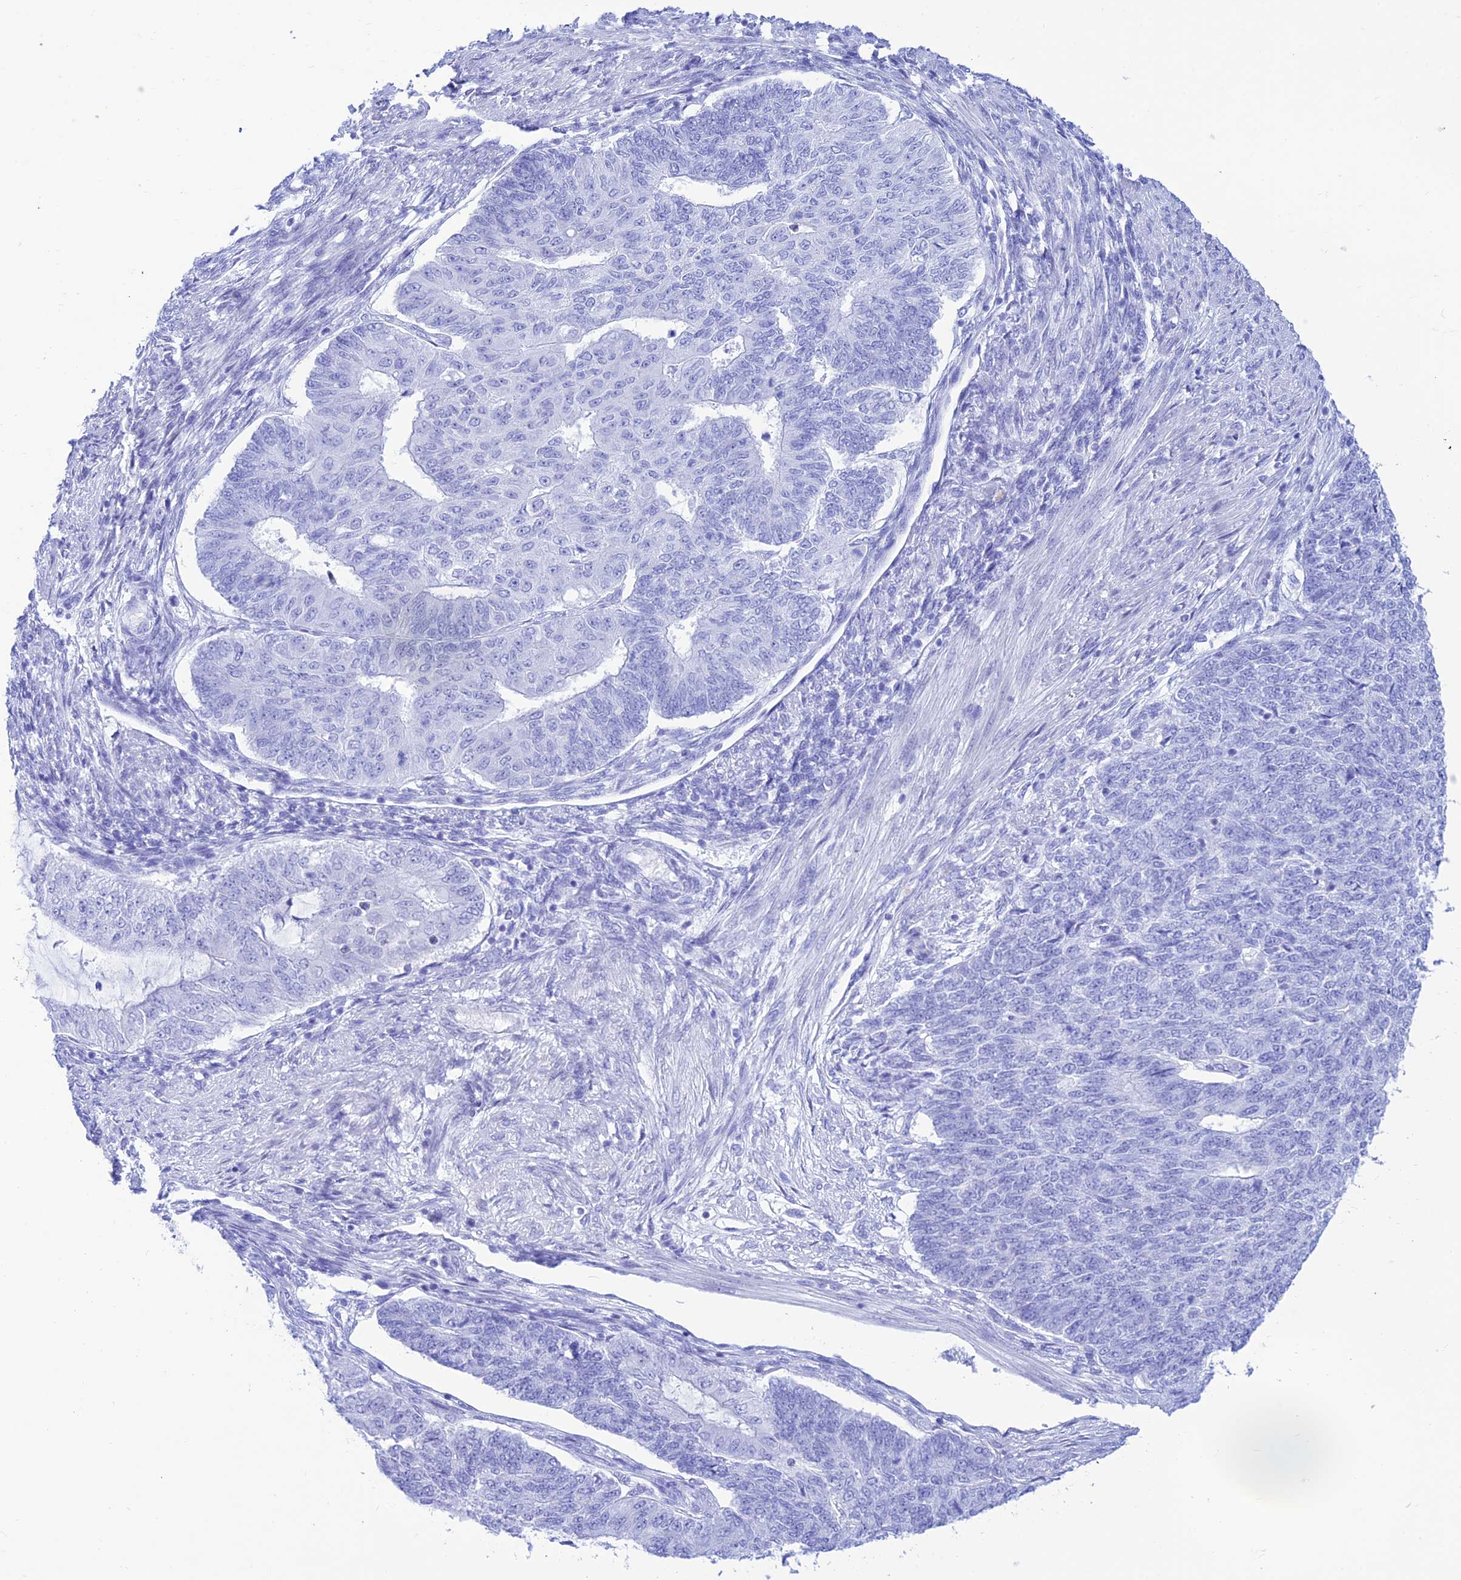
{"staining": {"intensity": "negative", "quantity": "none", "location": "none"}, "tissue": "endometrial cancer", "cell_type": "Tumor cells", "image_type": "cancer", "snomed": [{"axis": "morphology", "description": "Adenocarcinoma, NOS"}, {"axis": "topography", "description": "Endometrium"}], "caption": "DAB (3,3'-diaminobenzidine) immunohistochemical staining of human endometrial adenocarcinoma demonstrates no significant positivity in tumor cells. Nuclei are stained in blue.", "gene": "PRNP", "patient": {"sex": "female", "age": 32}}